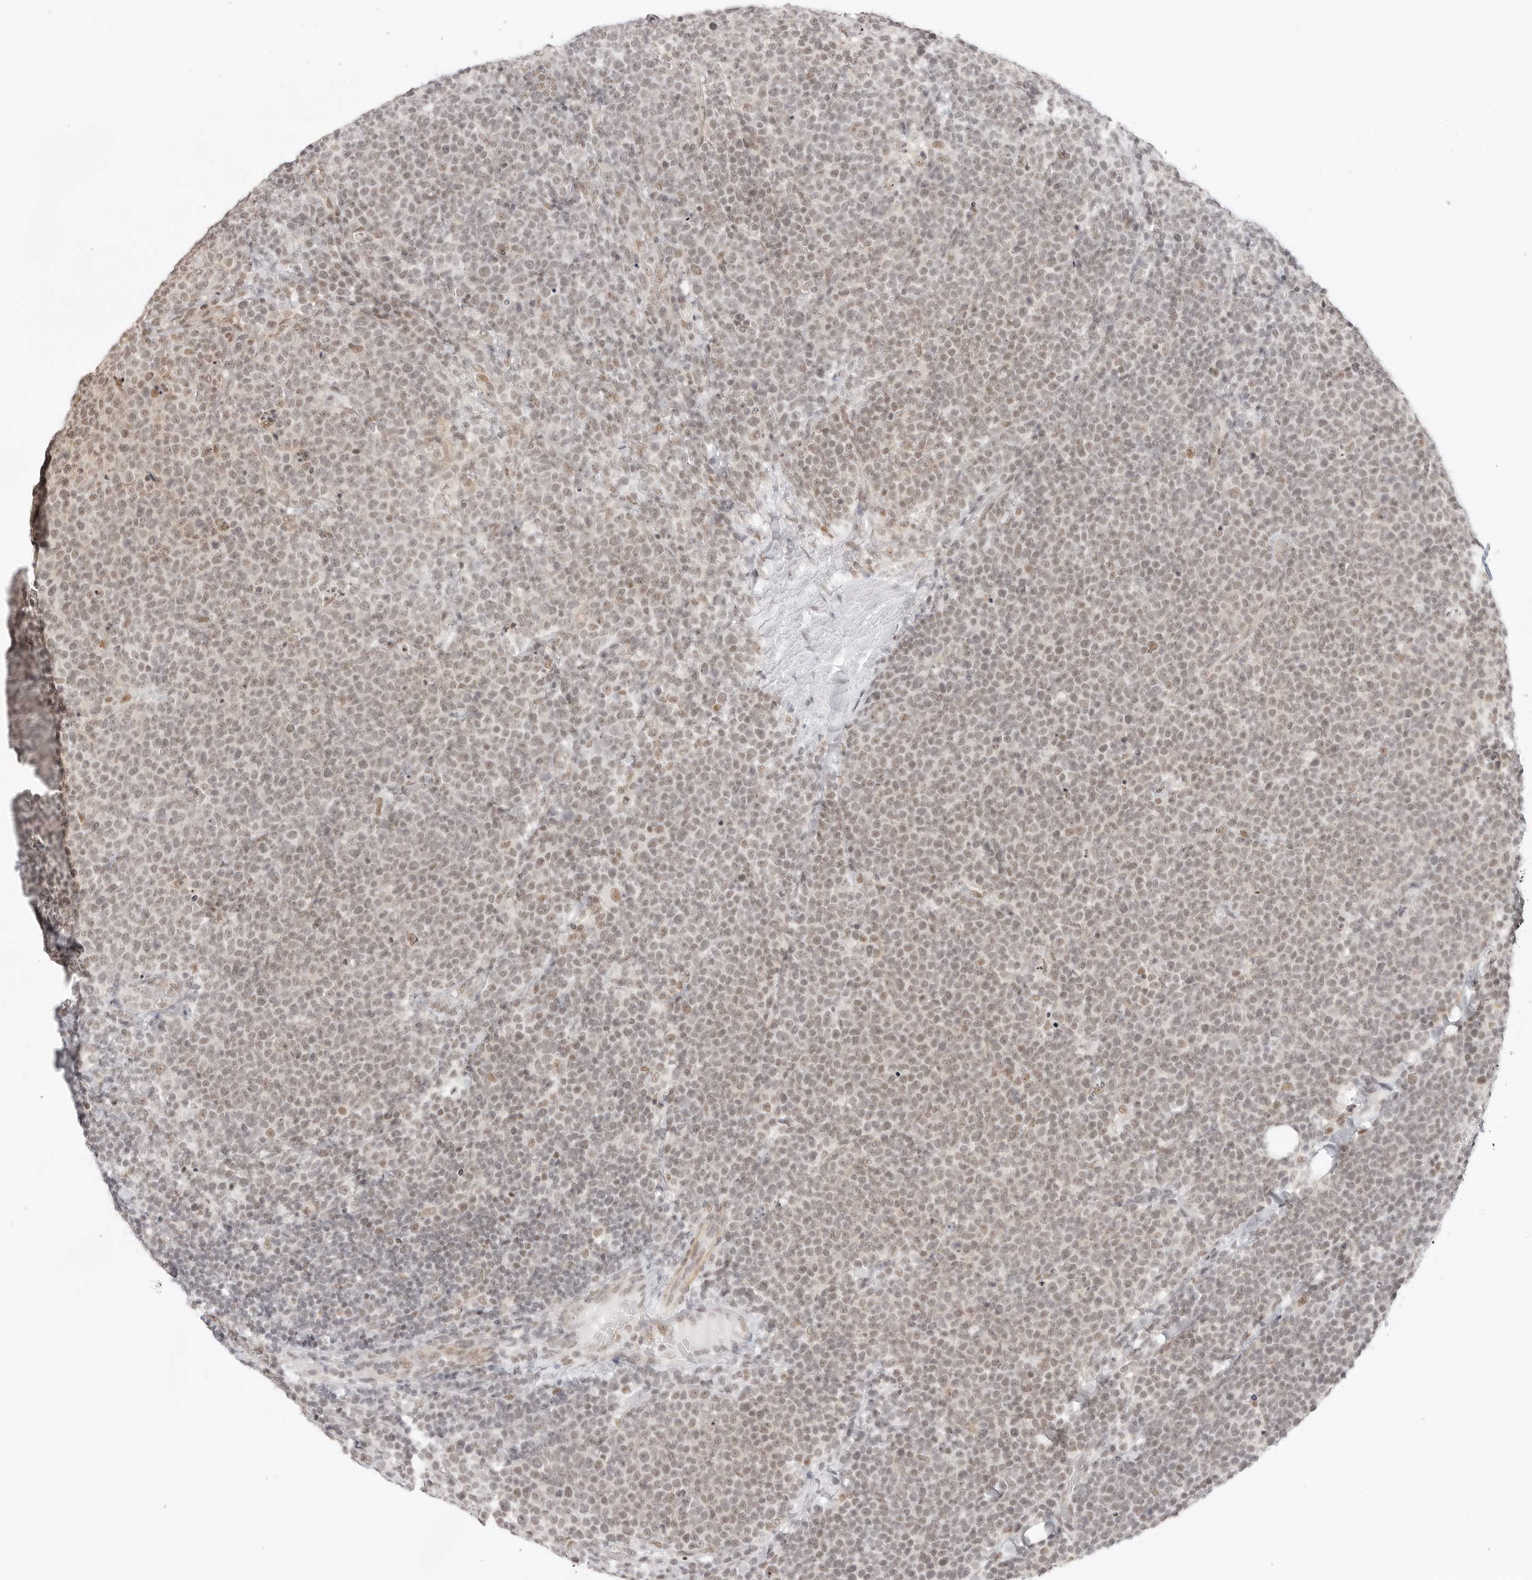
{"staining": {"intensity": "weak", "quantity": "25%-75%", "location": "nuclear"}, "tissue": "lymphoma", "cell_type": "Tumor cells", "image_type": "cancer", "snomed": [{"axis": "morphology", "description": "Malignant lymphoma, non-Hodgkin's type, High grade"}, {"axis": "topography", "description": "Lymph node"}], "caption": "Brown immunohistochemical staining in lymphoma demonstrates weak nuclear staining in approximately 25%-75% of tumor cells.", "gene": "TCIM", "patient": {"sex": "male", "age": 61}}